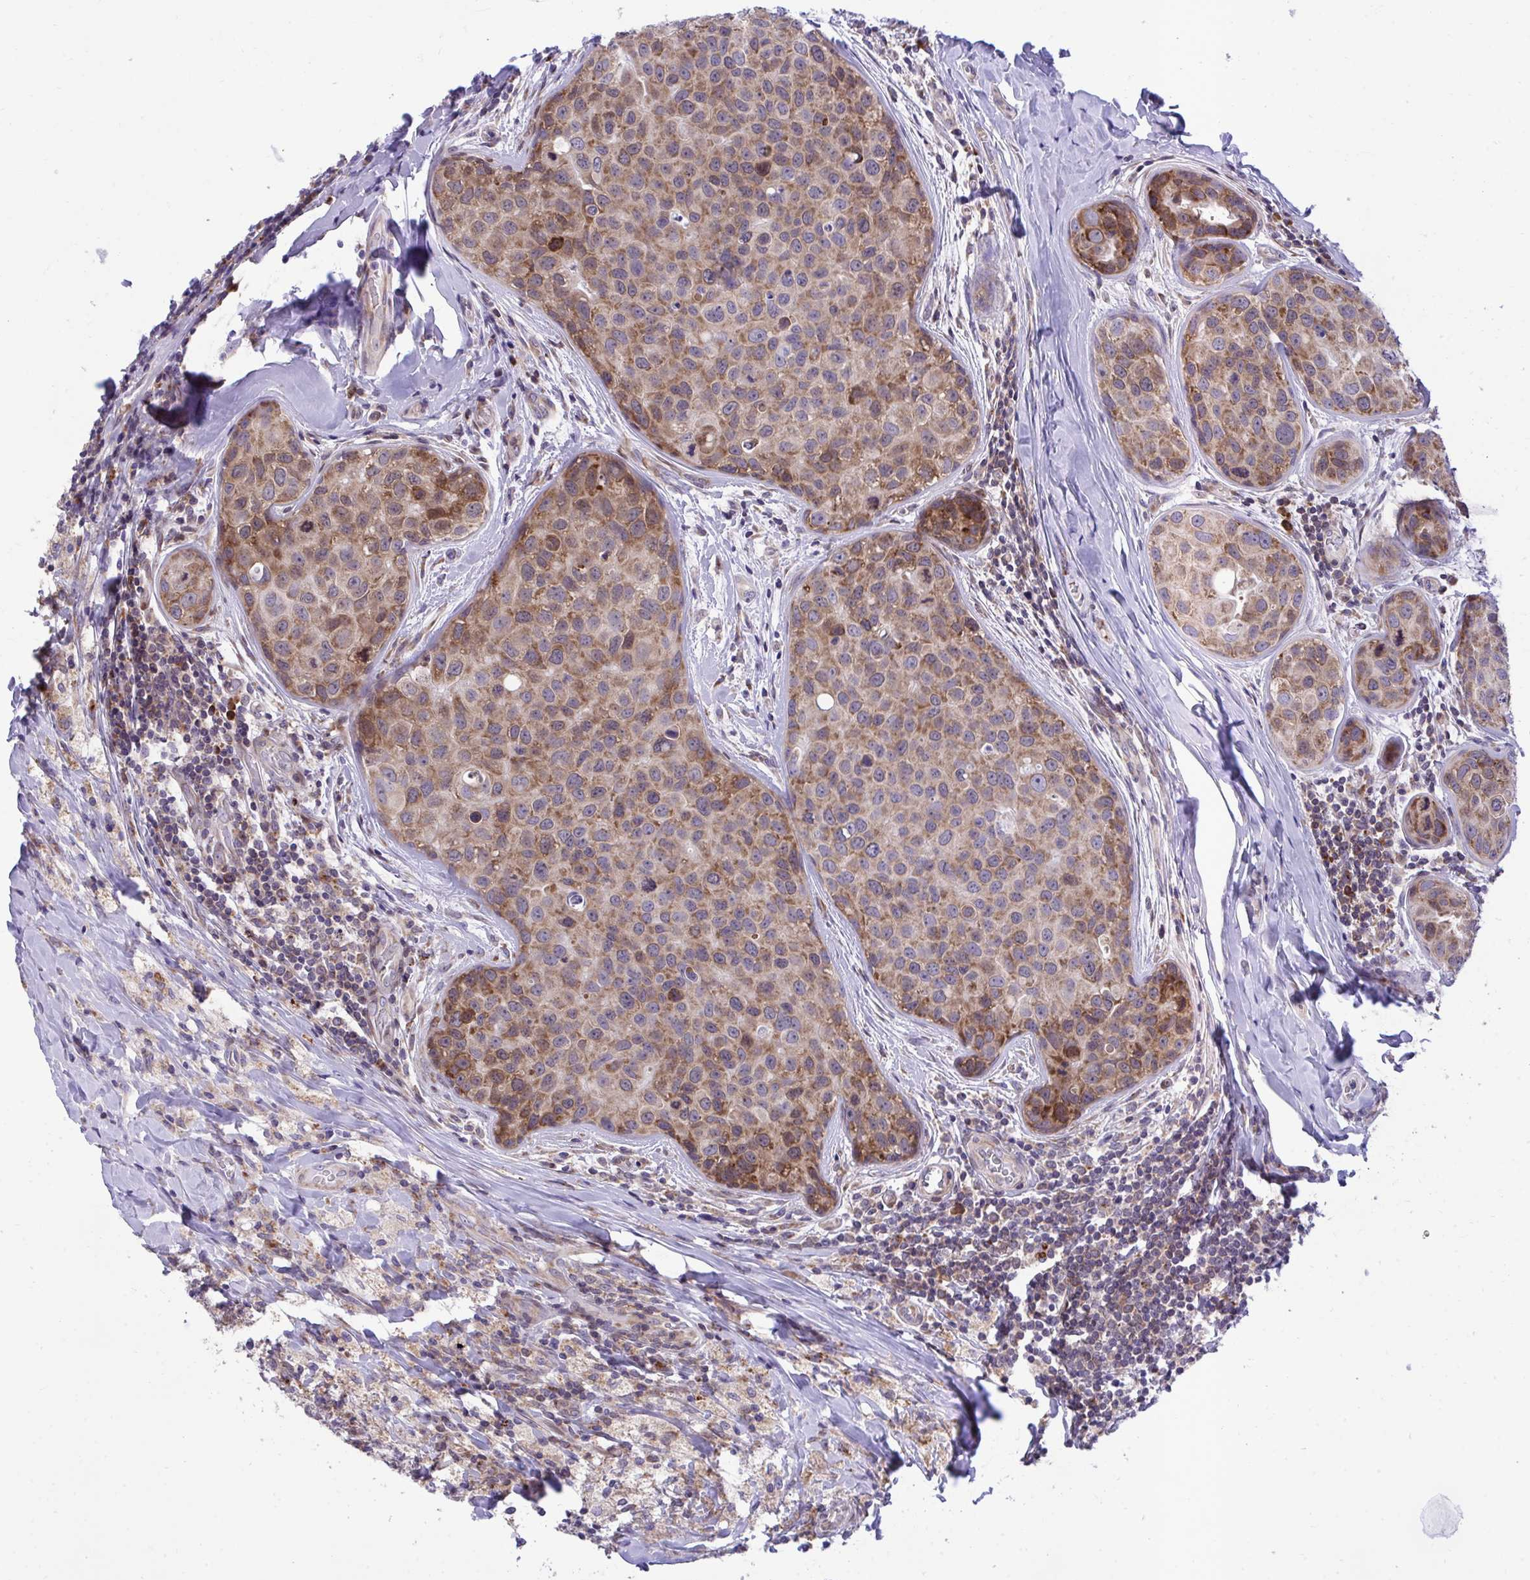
{"staining": {"intensity": "moderate", "quantity": ">75%", "location": "cytoplasmic/membranous"}, "tissue": "breast cancer", "cell_type": "Tumor cells", "image_type": "cancer", "snomed": [{"axis": "morphology", "description": "Duct carcinoma"}, {"axis": "topography", "description": "Breast"}], "caption": "High-power microscopy captured an immunohistochemistry photomicrograph of breast infiltrating ductal carcinoma, revealing moderate cytoplasmic/membranous expression in approximately >75% of tumor cells.", "gene": "RPS15", "patient": {"sex": "female", "age": 24}}